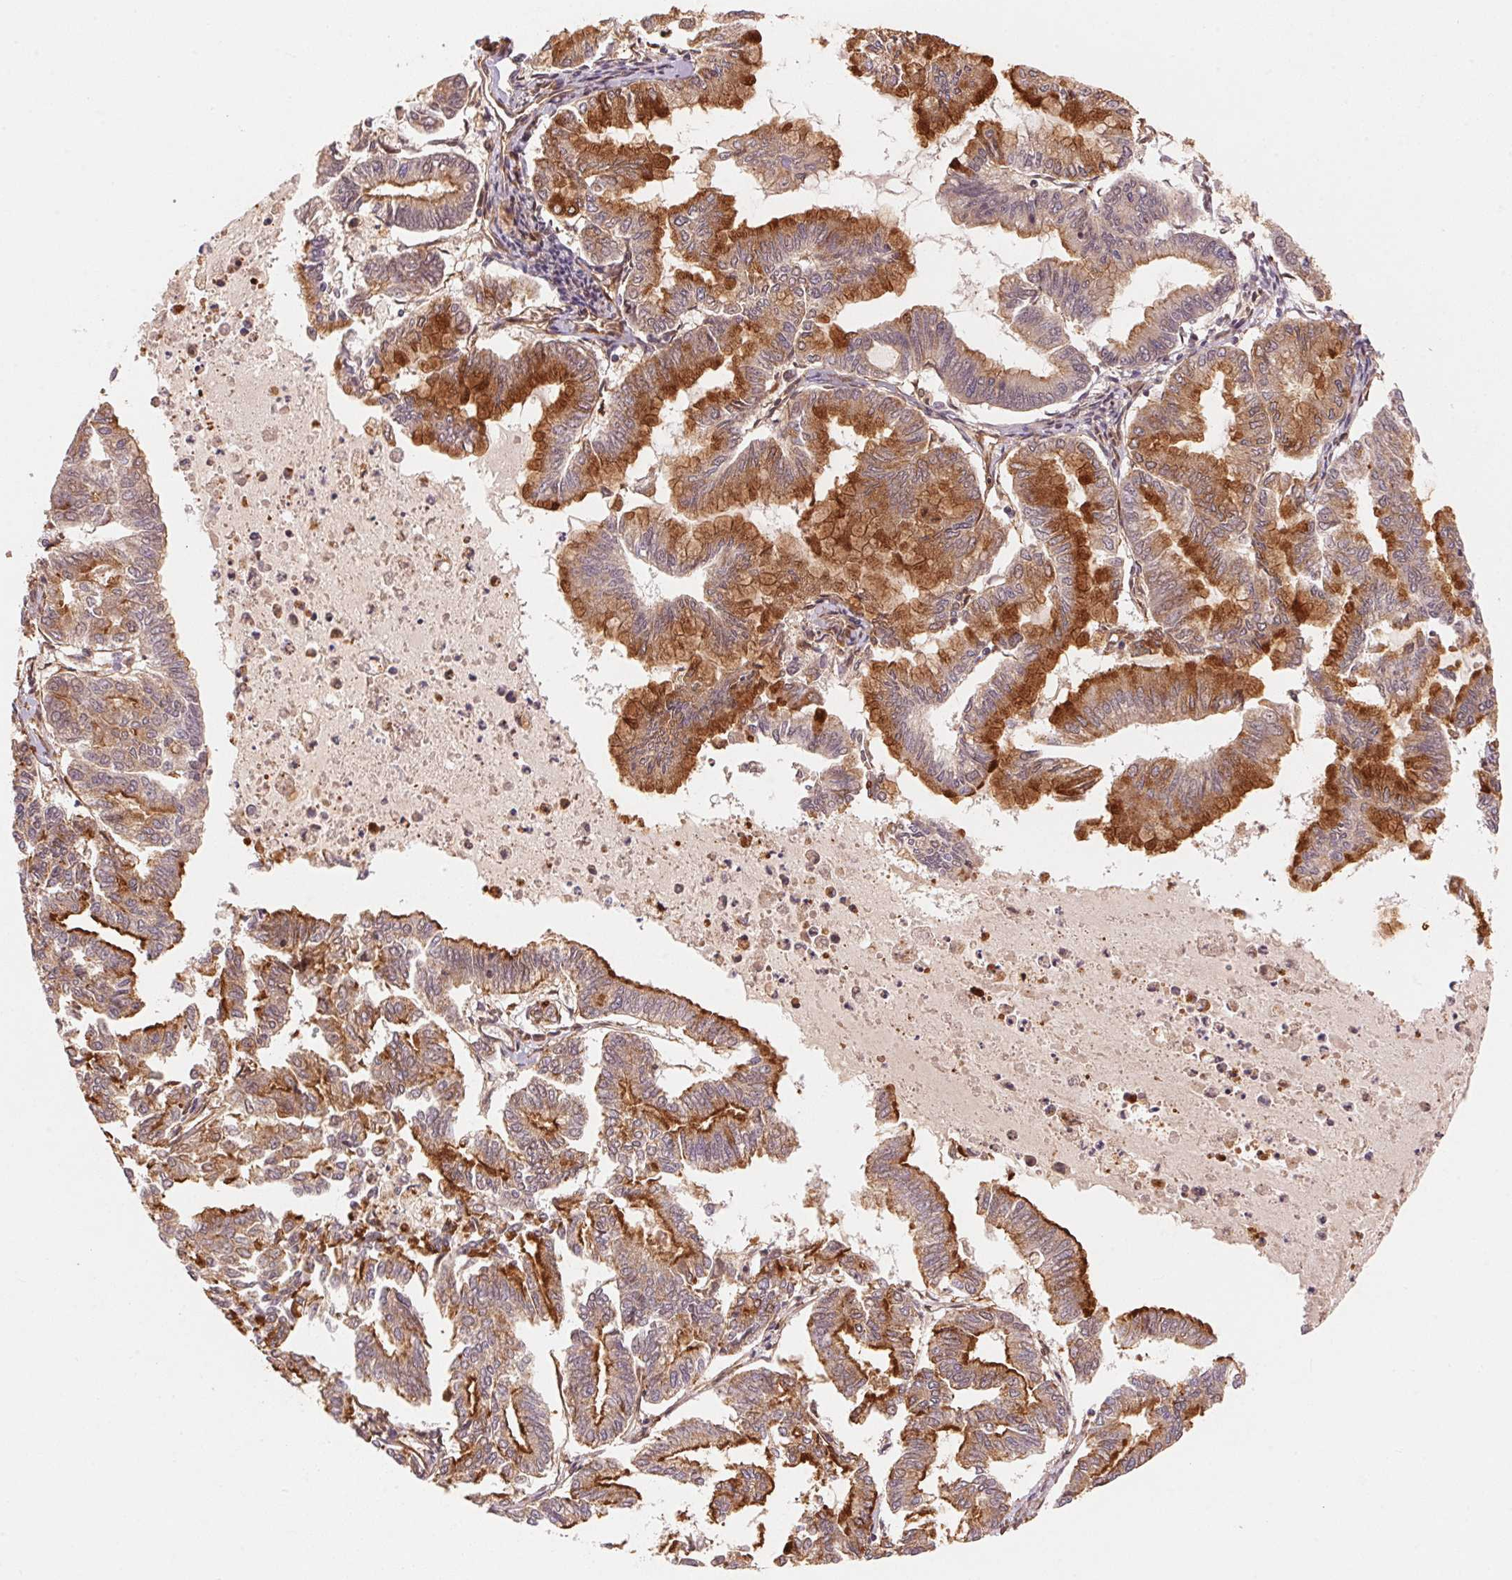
{"staining": {"intensity": "strong", "quantity": "25%-75%", "location": "cytoplasmic/membranous,nuclear"}, "tissue": "endometrial cancer", "cell_type": "Tumor cells", "image_type": "cancer", "snomed": [{"axis": "morphology", "description": "Adenocarcinoma, NOS"}, {"axis": "topography", "description": "Endometrium"}], "caption": "Human endometrial cancer stained with a protein marker exhibits strong staining in tumor cells.", "gene": "TNIP2", "patient": {"sex": "female", "age": 79}}